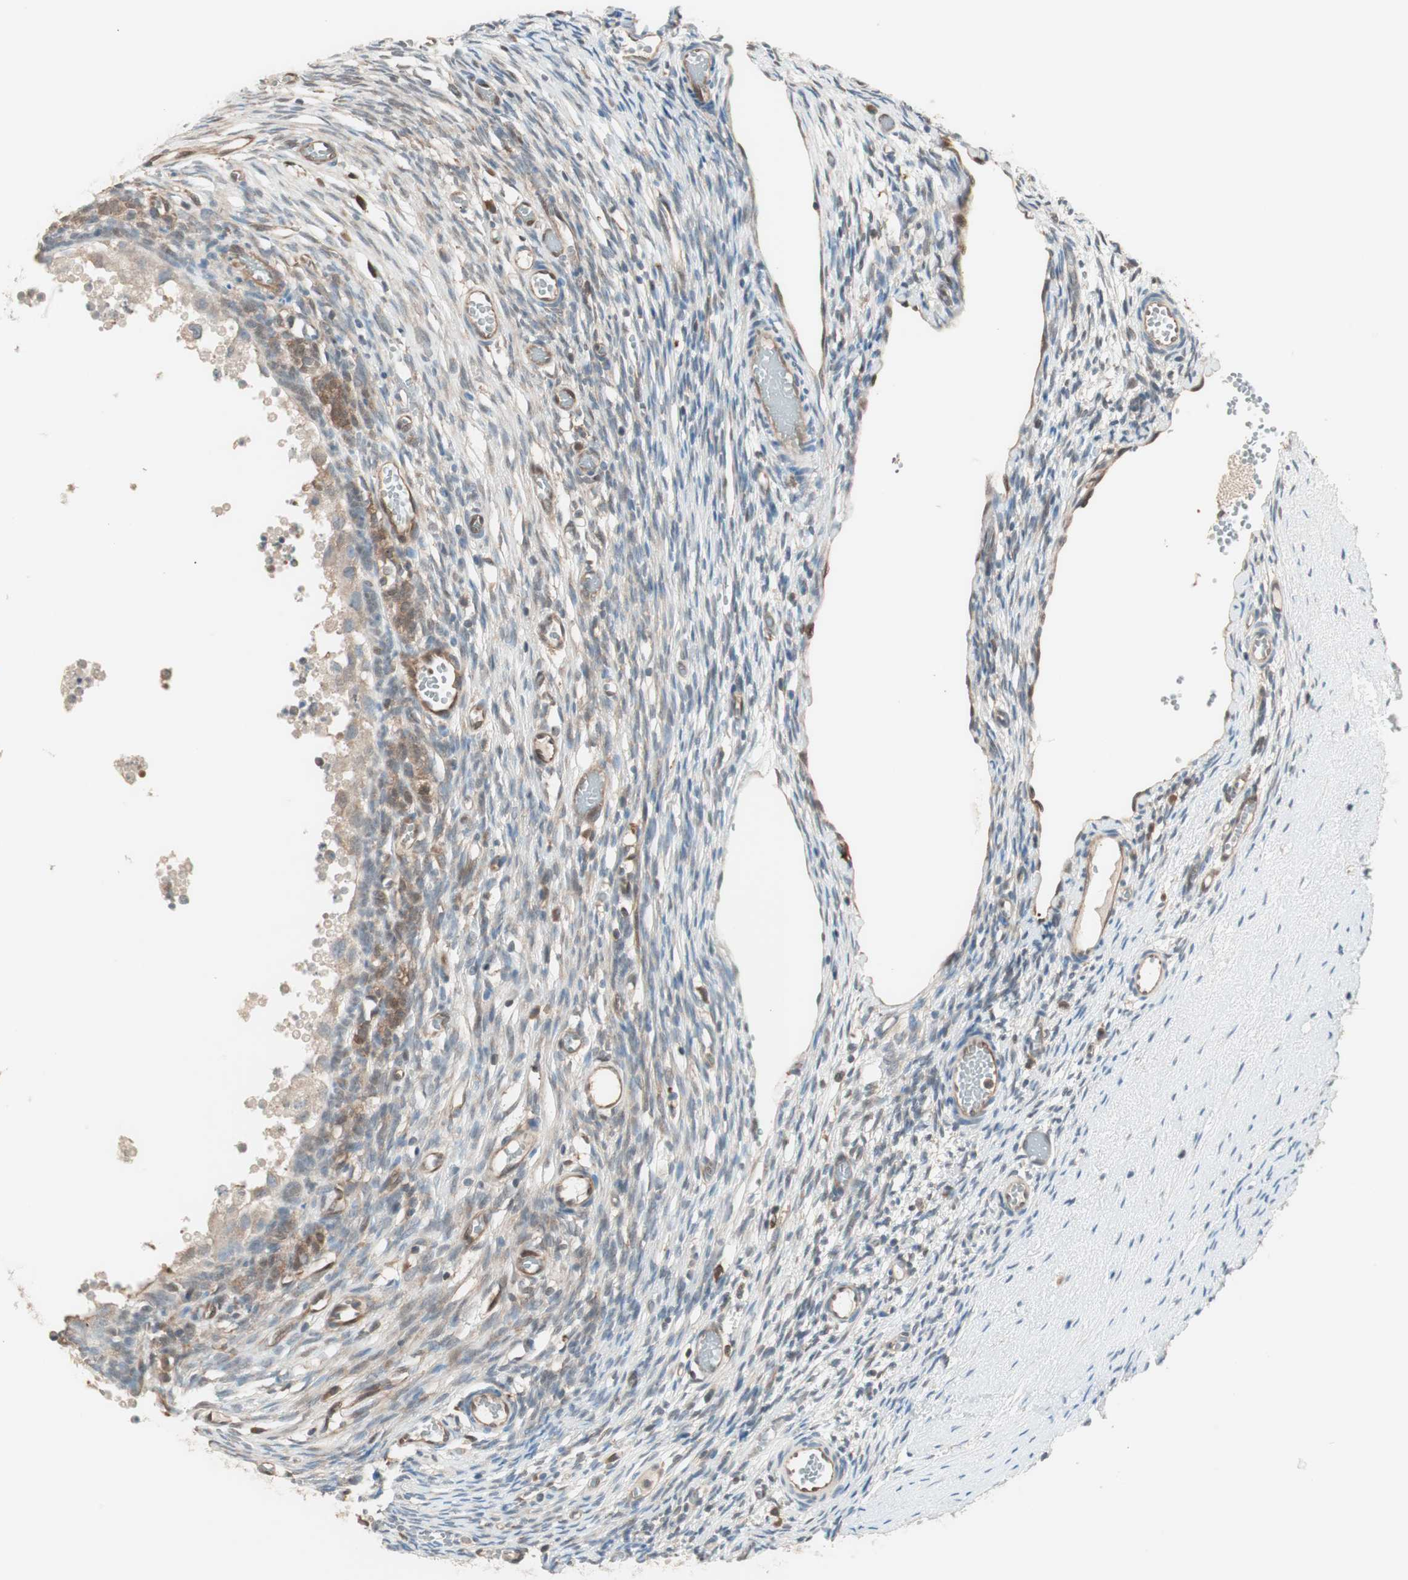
{"staining": {"intensity": "weak", "quantity": "25%-75%", "location": "cytoplasmic/membranous"}, "tissue": "ovary", "cell_type": "Ovarian stroma cells", "image_type": "normal", "snomed": [{"axis": "morphology", "description": "Normal tissue, NOS"}, {"axis": "topography", "description": "Ovary"}], "caption": "Unremarkable ovary exhibits weak cytoplasmic/membranous staining in approximately 25%-75% of ovarian stroma cells, visualized by immunohistochemistry. (IHC, brightfield microscopy, high magnification).", "gene": "GALT", "patient": {"sex": "female", "age": 35}}